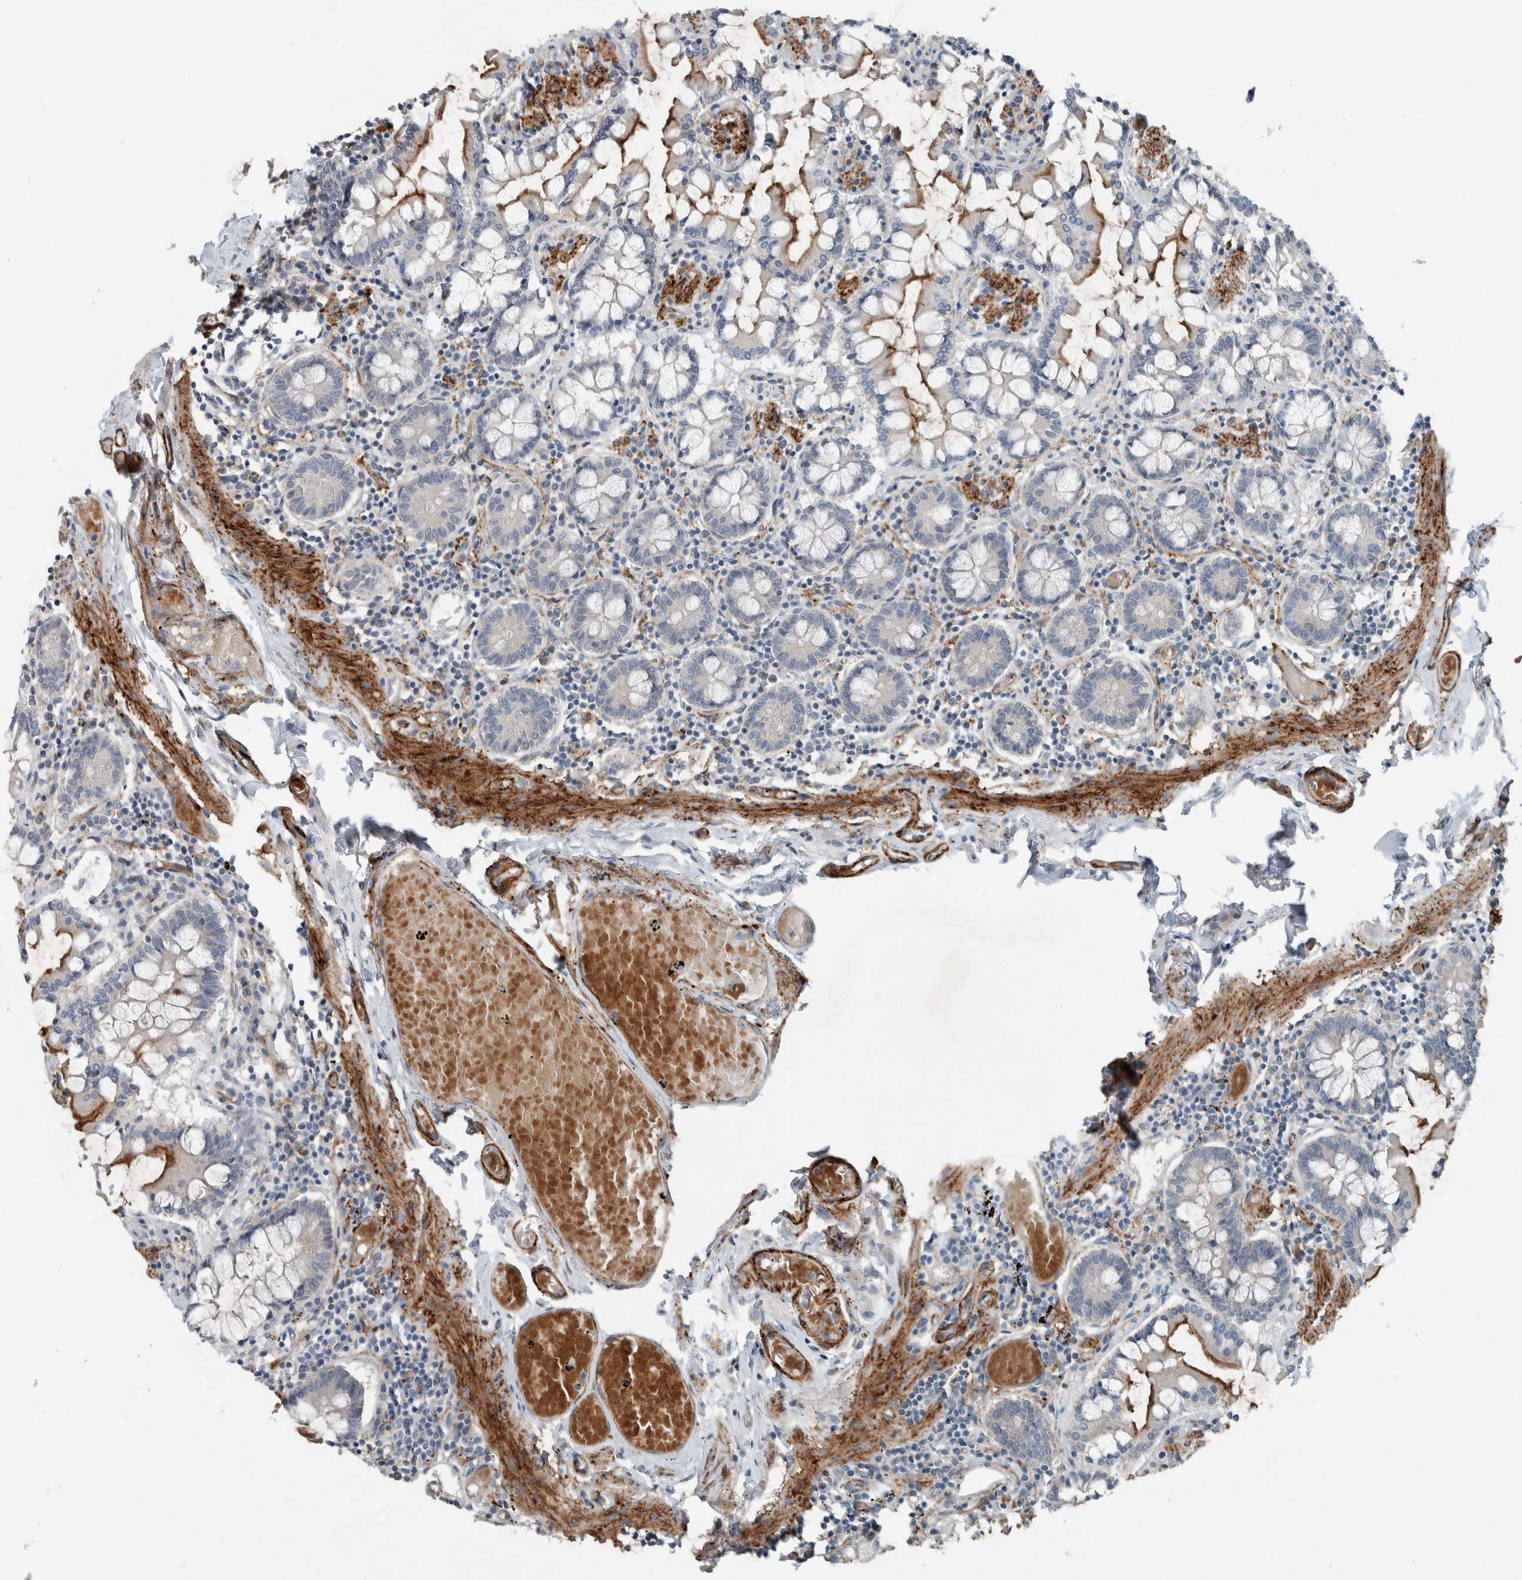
{"staining": {"intensity": "strong", "quantity": "25%-75%", "location": "cytoplasmic/membranous"}, "tissue": "small intestine", "cell_type": "Glandular cells", "image_type": "normal", "snomed": [{"axis": "morphology", "description": "Normal tissue, NOS"}, {"axis": "topography", "description": "Small intestine"}], "caption": "Approximately 25%-75% of glandular cells in unremarkable small intestine demonstrate strong cytoplasmic/membranous protein positivity as visualized by brown immunohistochemical staining.", "gene": "JADE2", "patient": {"sex": "male", "age": 41}}